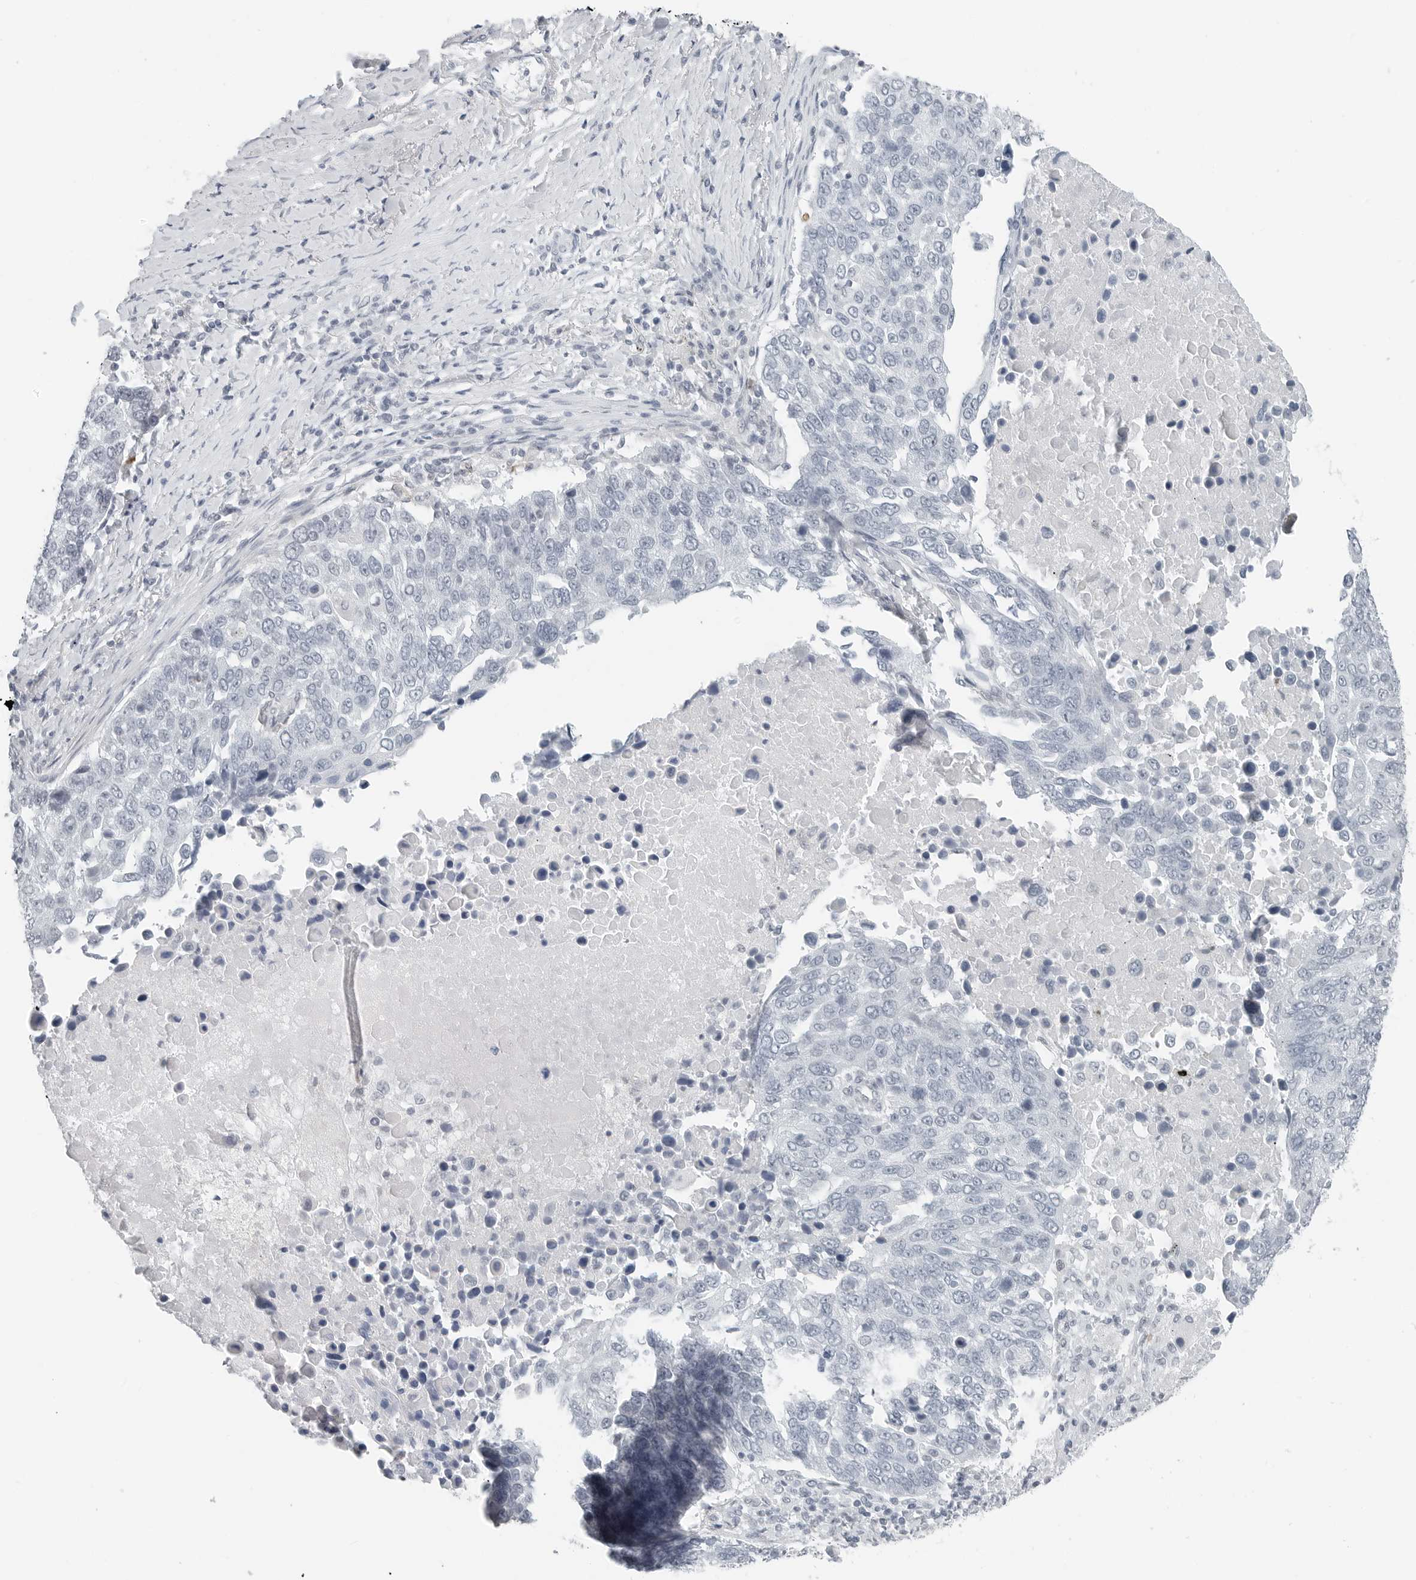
{"staining": {"intensity": "negative", "quantity": "none", "location": "none"}, "tissue": "lung cancer", "cell_type": "Tumor cells", "image_type": "cancer", "snomed": [{"axis": "morphology", "description": "Squamous cell carcinoma, NOS"}, {"axis": "topography", "description": "Lung"}], "caption": "Immunohistochemistry micrograph of neoplastic tissue: human squamous cell carcinoma (lung) stained with DAB reveals no significant protein staining in tumor cells.", "gene": "XIRP1", "patient": {"sex": "male", "age": 66}}